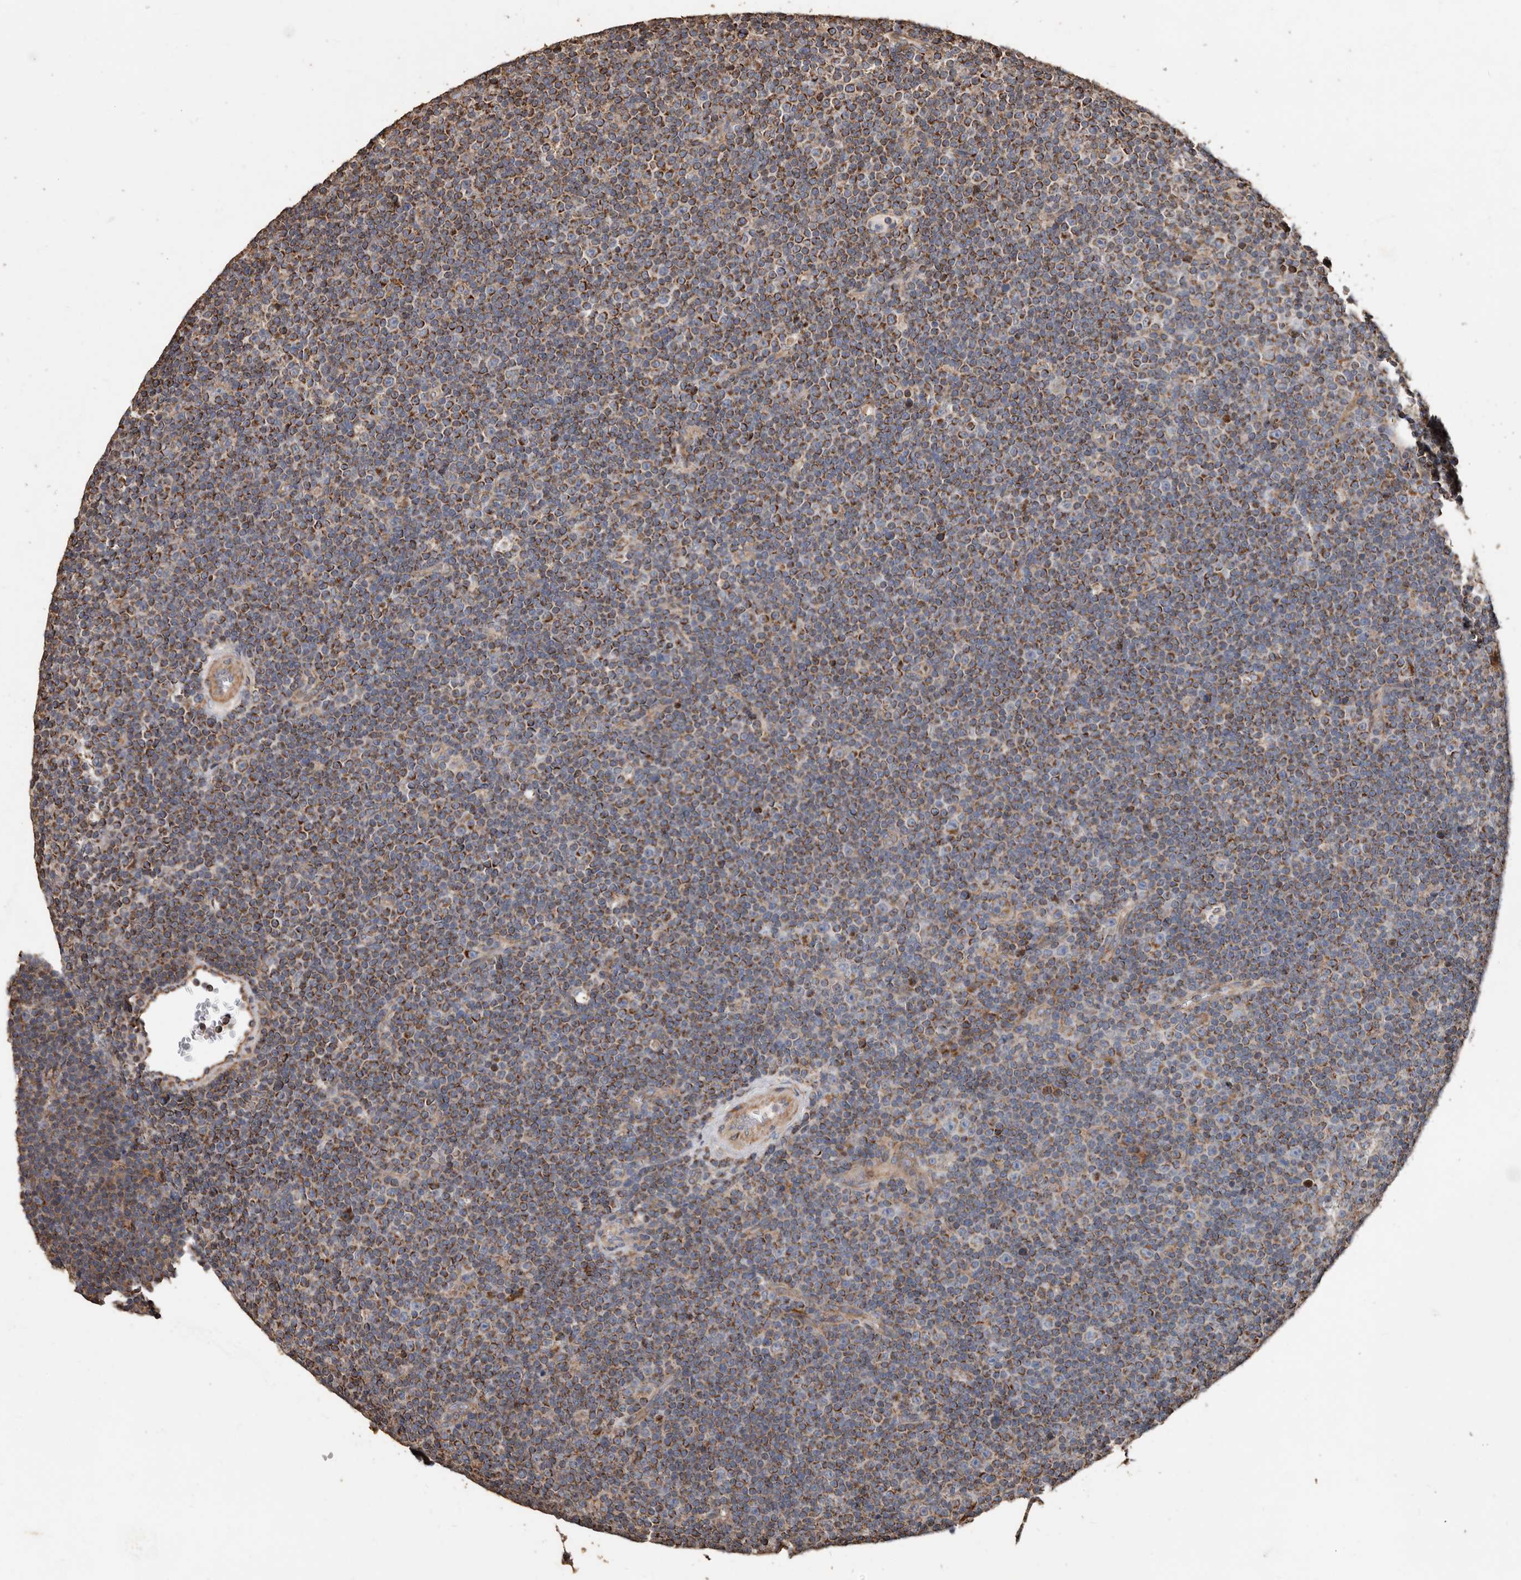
{"staining": {"intensity": "moderate", "quantity": "25%-75%", "location": "cytoplasmic/membranous"}, "tissue": "lymphoma", "cell_type": "Tumor cells", "image_type": "cancer", "snomed": [{"axis": "morphology", "description": "Malignant lymphoma, non-Hodgkin's type, Low grade"}, {"axis": "topography", "description": "Lymph node"}], "caption": "A brown stain highlights moderate cytoplasmic/membranous staining of a protein in malignant lymphoma, non-Hodgkin's type (low-grade) tumor cells.", "gene": "OSGIN2", "patient": {"sex": "female", "age": 67}}